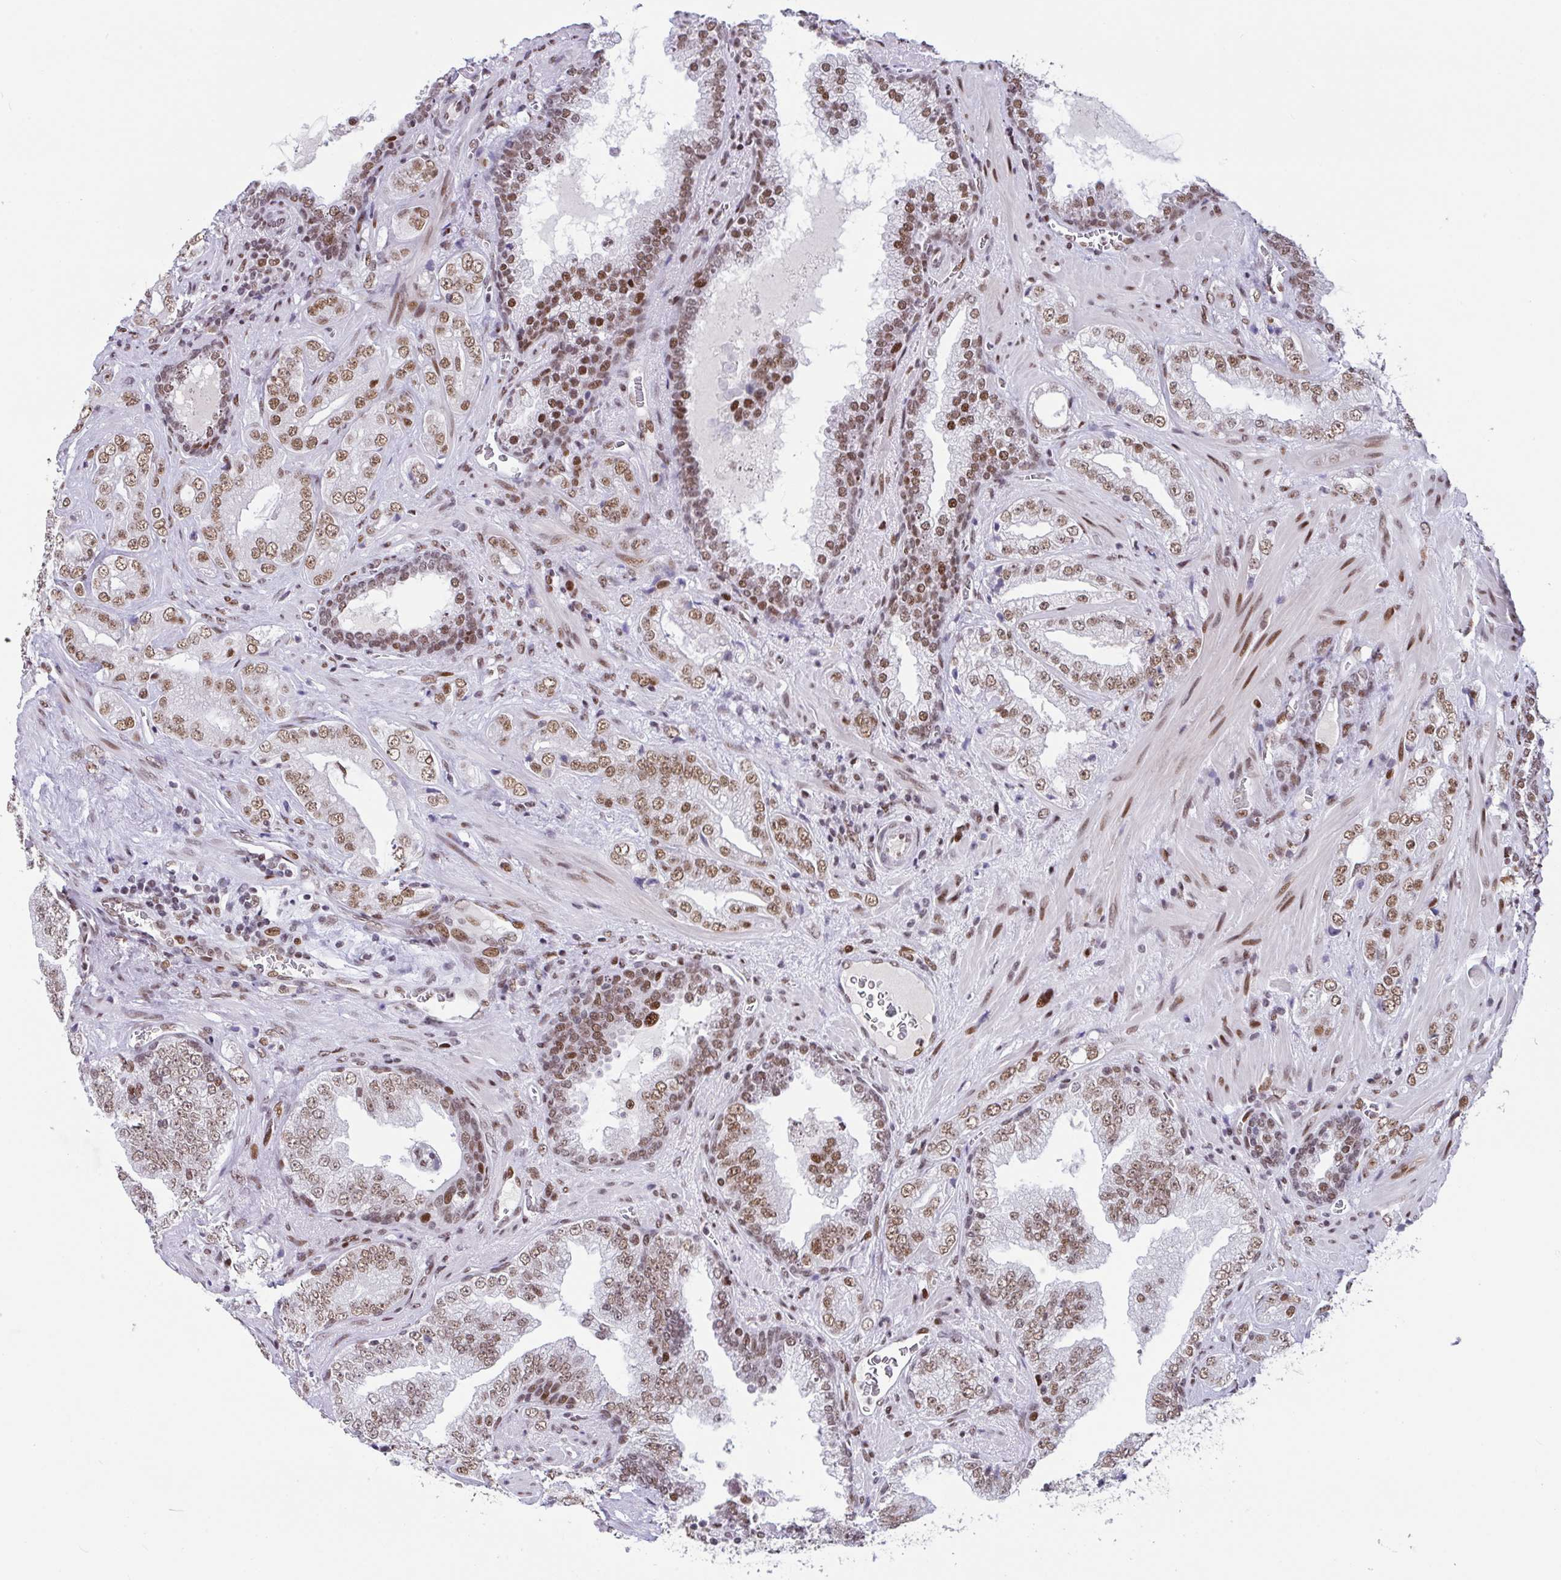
{"staining": {"intensity": "moderate", "quantity": ">75%", "location": "nuclear"}, "tissue": "prostate cancer", "cell_type": "Tumor cells", "image_type": "cancer", "snomed": [{"axis": "morphology", "description": "Adenocarcinoma, High grade"}, {"axis": "topography", "description": "Prostate"}], "caption": "DAB immunohistochemical staining of prostate cancer shows moderate nuclear protein positivity in about >75% of tumor cells.", "gene": "CLP1", "patient": {"sex": "male", "age": 67}}